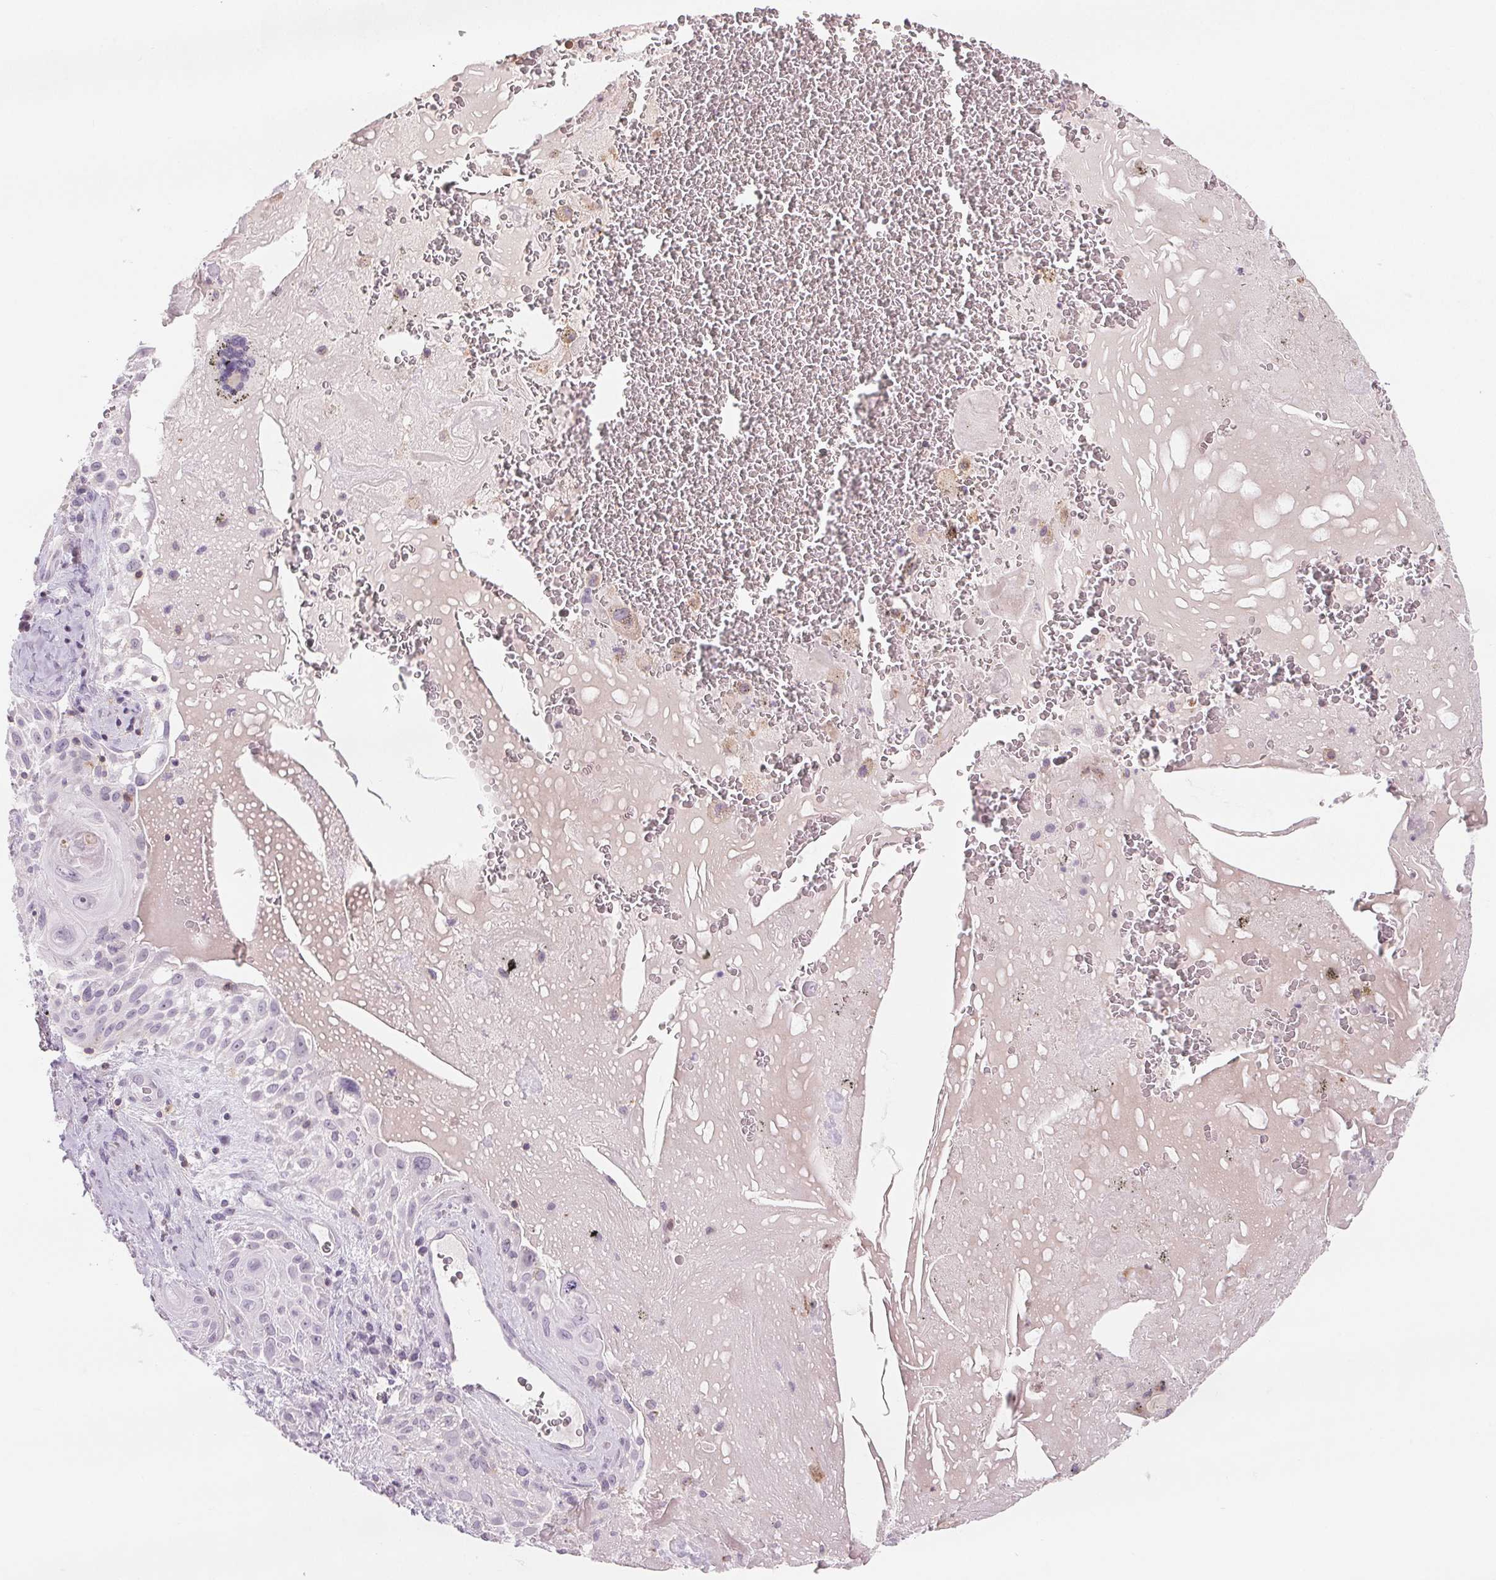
{"staining": {"intensity": "negative", "quantity": "none", "location": "none"}, "tissue": "lung cancer", "cell_type": "Tumor cells", "image_type": "cancer", "snomed": [{"axis": "morphology", "description": "Squamous cell carcinoma, NOS"}, {"axis": "topography", "description": "Lung"}], "caption": "Micrograph shows no significant protein expression in tumor cells of lung cancer.", "gene": "CD69", "patient": {"sex": "male", "age": 79}}